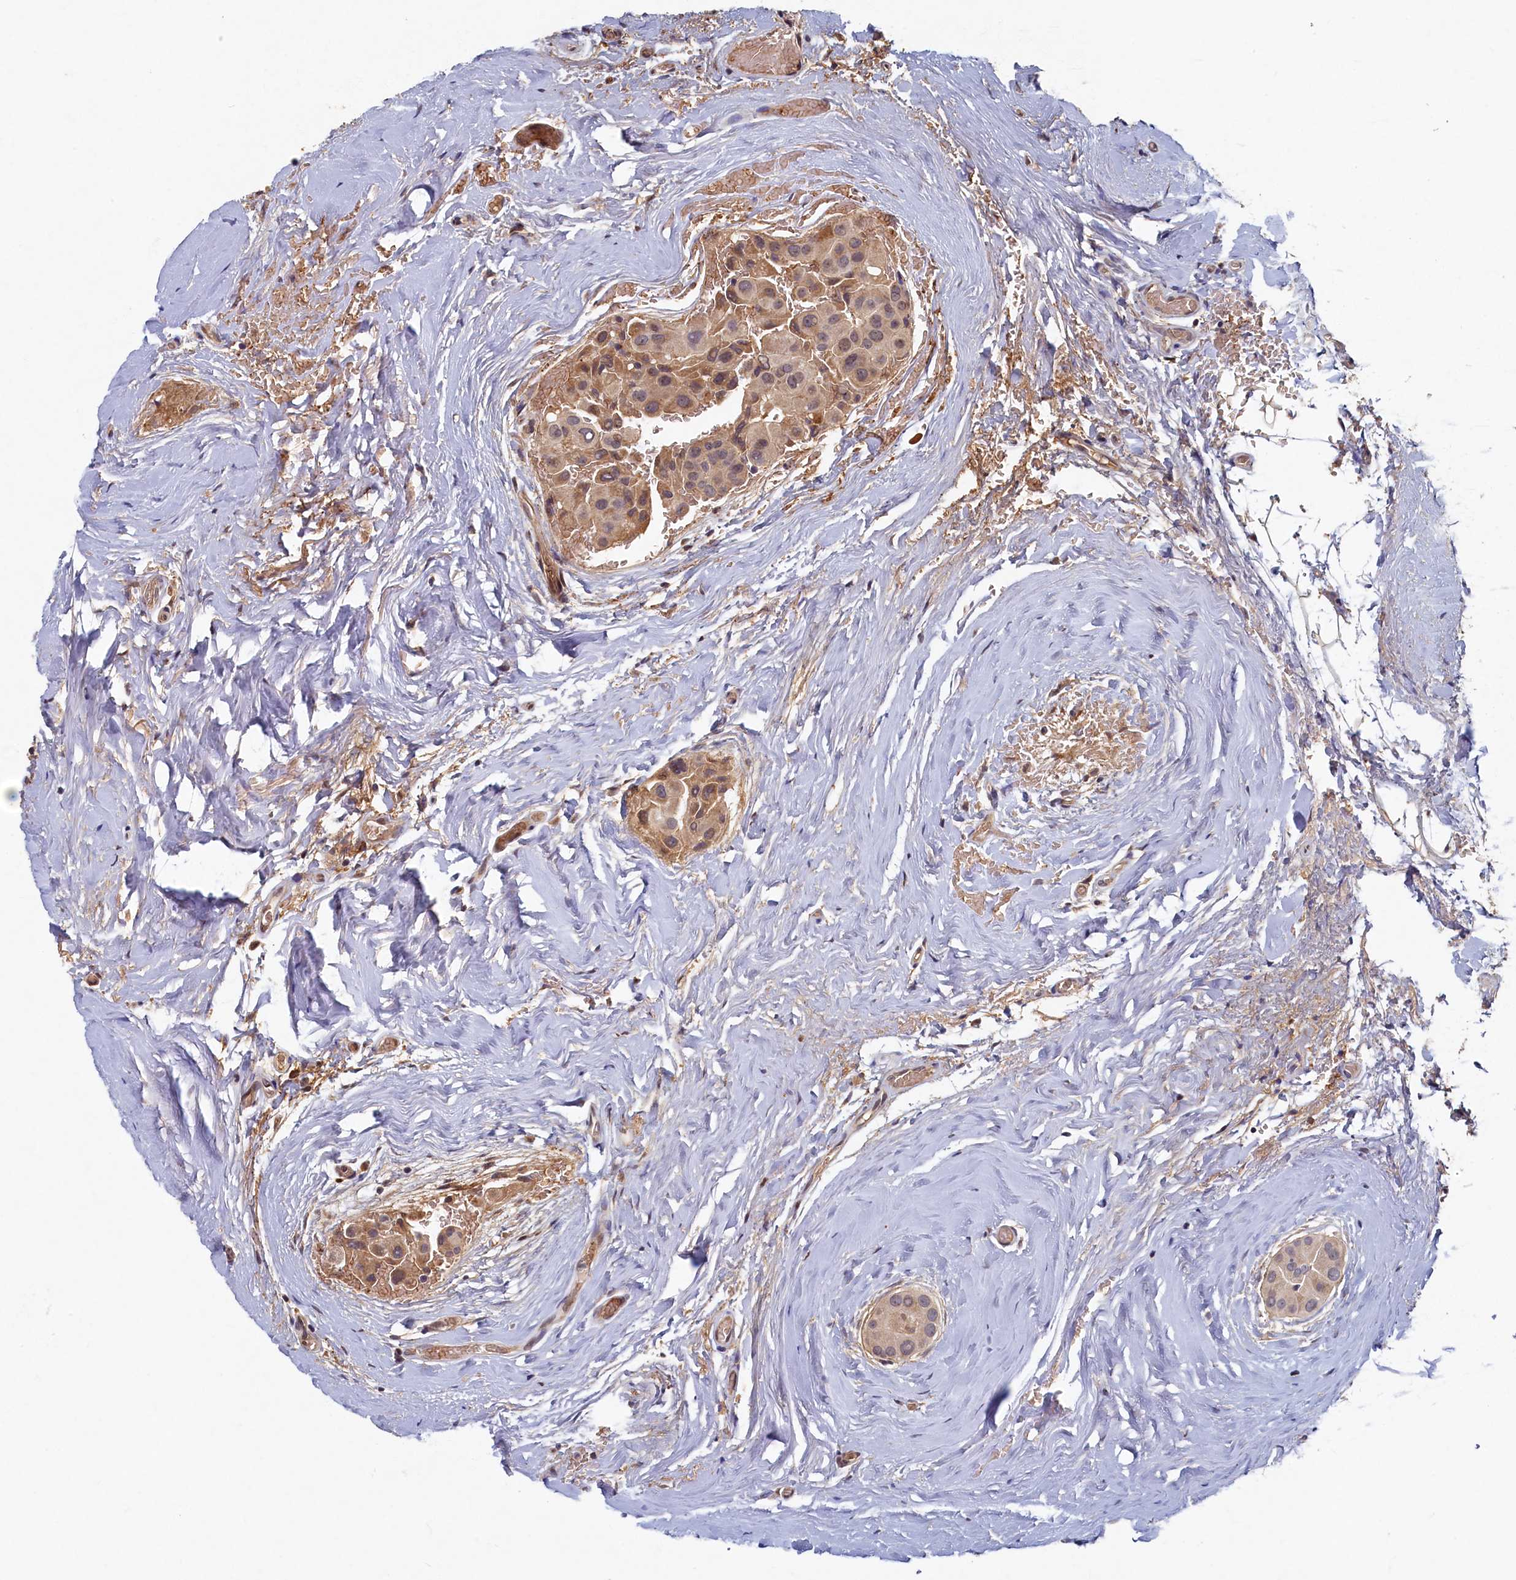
{"staining": {"intensity": "weak", "quantity": "<25%", "location": "nuclear"}, "tissue": "thyroid cancer", "cell_type": "Tumor cells", "image_type": "cancer", "snomed": [{"axis": "morphology", "description": "Papillary adenocarcinoma, NOS"}, {"axis": "topography", "description": "Thyroid gland"}], "caption": "Immunohistochemistry image of neoplastic tissue: papillary adenocarcinoma (thyroid) stained with DAB (3,3'-diaminobenzidine) displays no significant protein expression in tumor cells.", "gene": "LCMT2", "patient": {"sex": "male", "age": 33}}